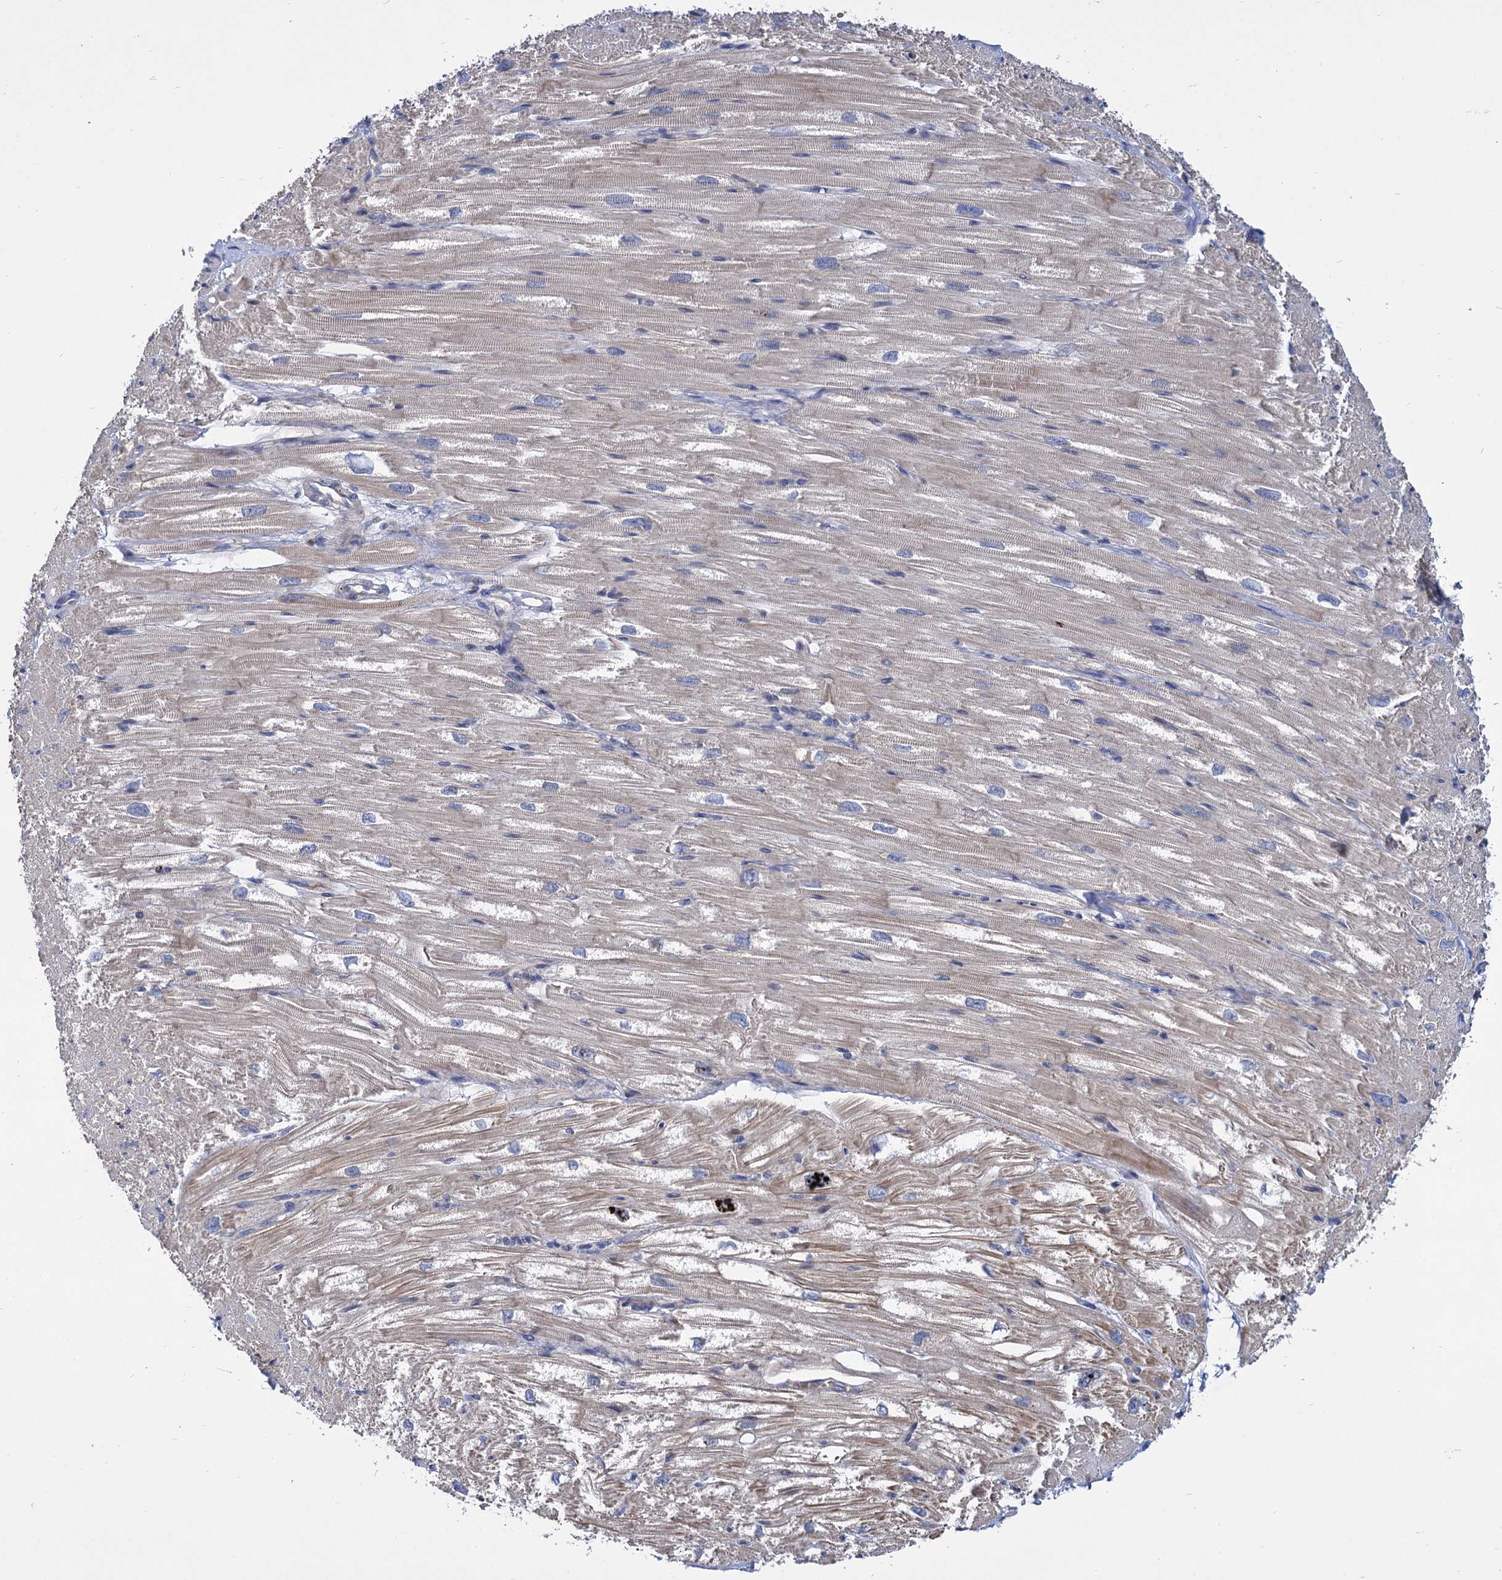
{"staining": {"intensity": "weak", "quantity": "<25%", "location": "cytoplasmic/membranous"}, "tissue": "heart muscle", "cell_type": "Cardiomyocytes", "image_type": "normal", "snomed": [{"axis": "morphology", "description": "Normal tissue, NOS"}, {"axis": "topography", "description": "Heart"}], "caption": "Cardiomyocytes show no significant protein expression in normal heart muscle. The staining is performed using DAB (3,3'-diaminobenzidine) brown chromogen with nuclei counter-stained in using hematoxylin.", "gene": "GCLC", "patient": {"sex": "male", "age": 50}}